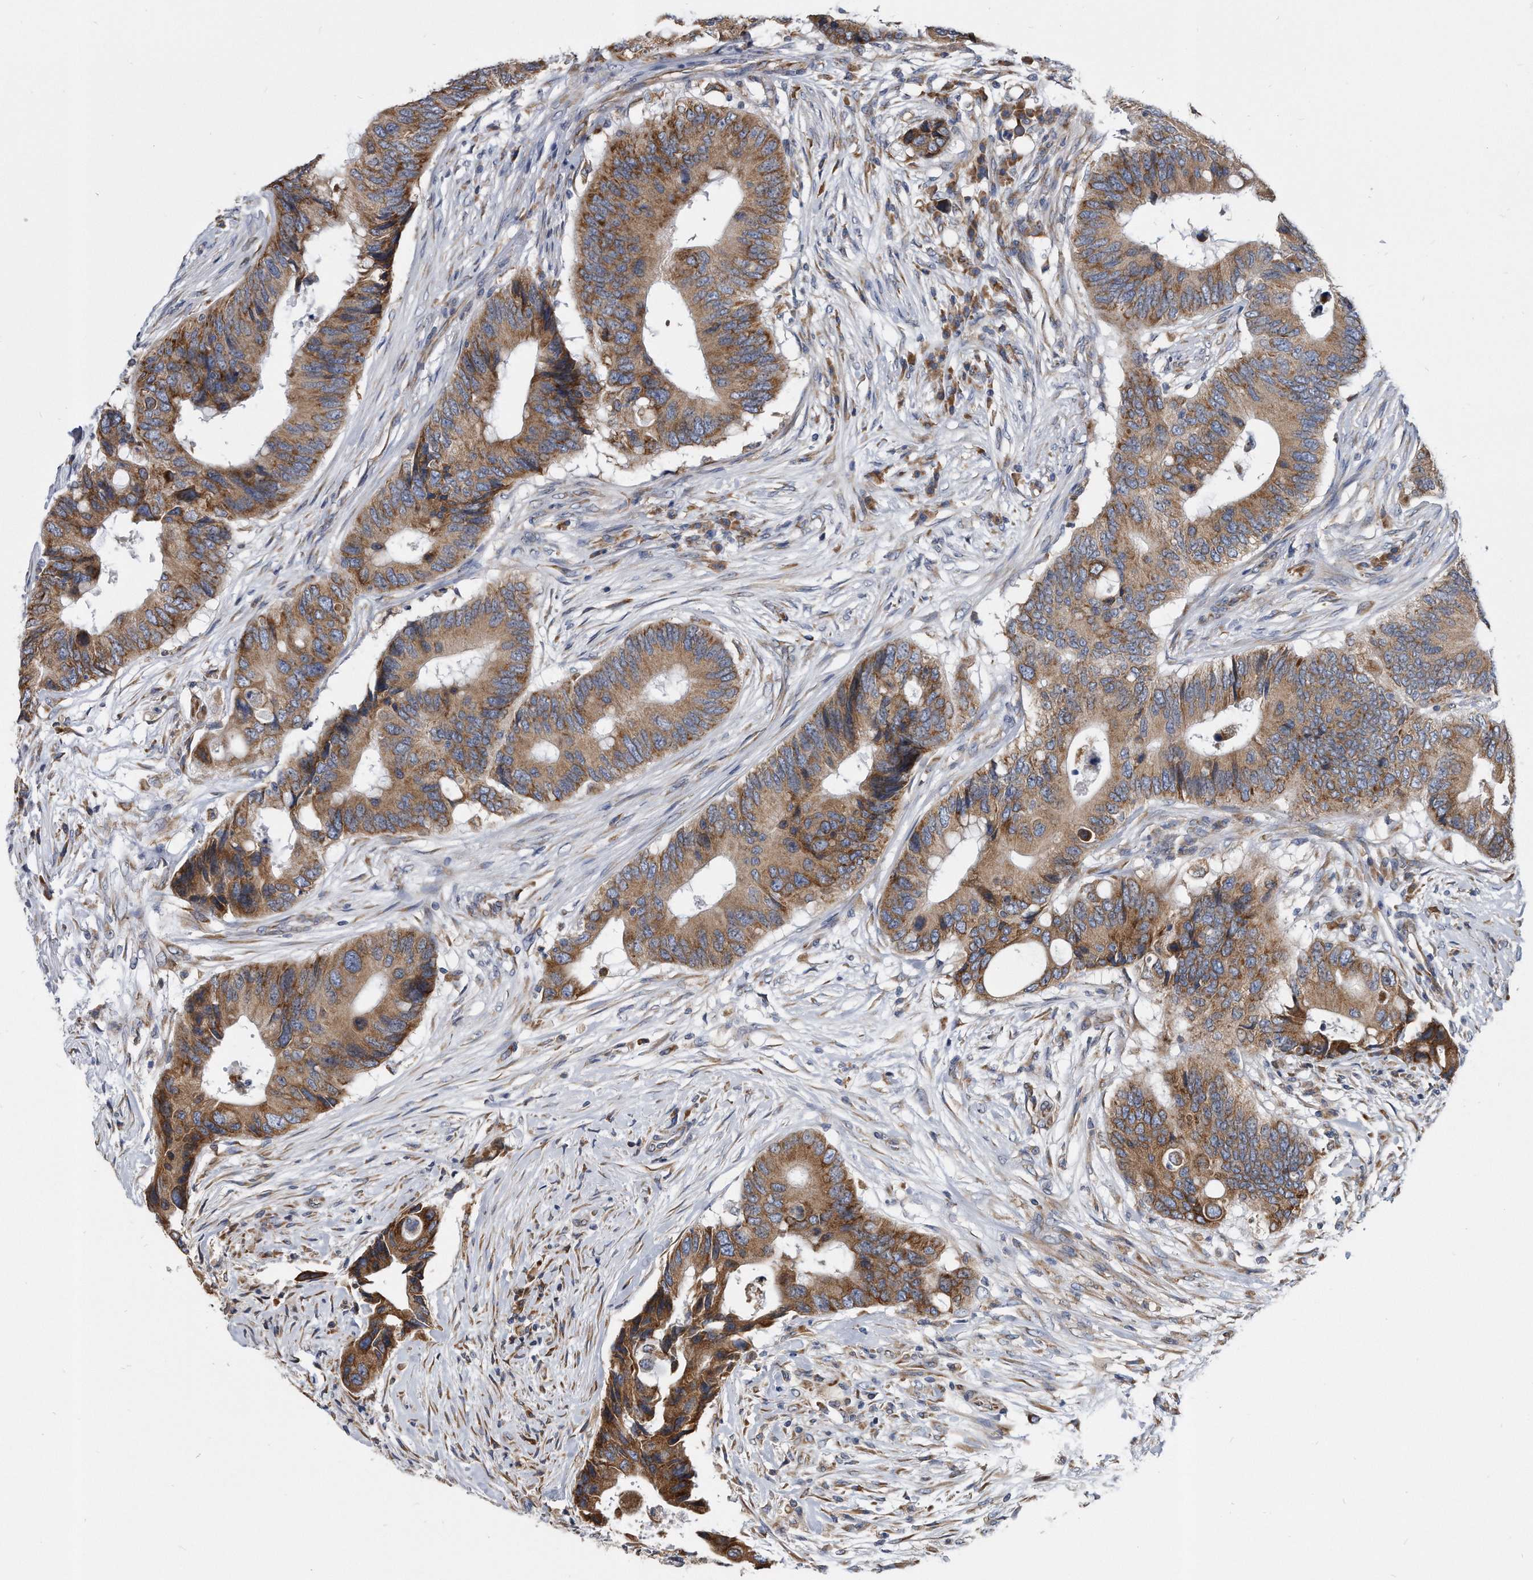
{"staining": {"intensity": "moderate", "quantity": ">75%", "location": "cytoplasmic/membranous"}, "tissue": "colorectal cancer", "cell_type": "Tumor cells", "image_type": "cancer", "snomed": [{"axis": "morphology", "description": "Adenocarcinoma, NOS"}, {"axis": "topography", "description": "Colon"}], "caption": "Immunohistochemistry of human adenocarcinoma (colorectal) reveals medium levels of moderate cytoplasmic/membranous positivity in approximately >75% of tumor cells.", "gene": "CCDC47", "patient": {"sex": "male", "age": 71}}